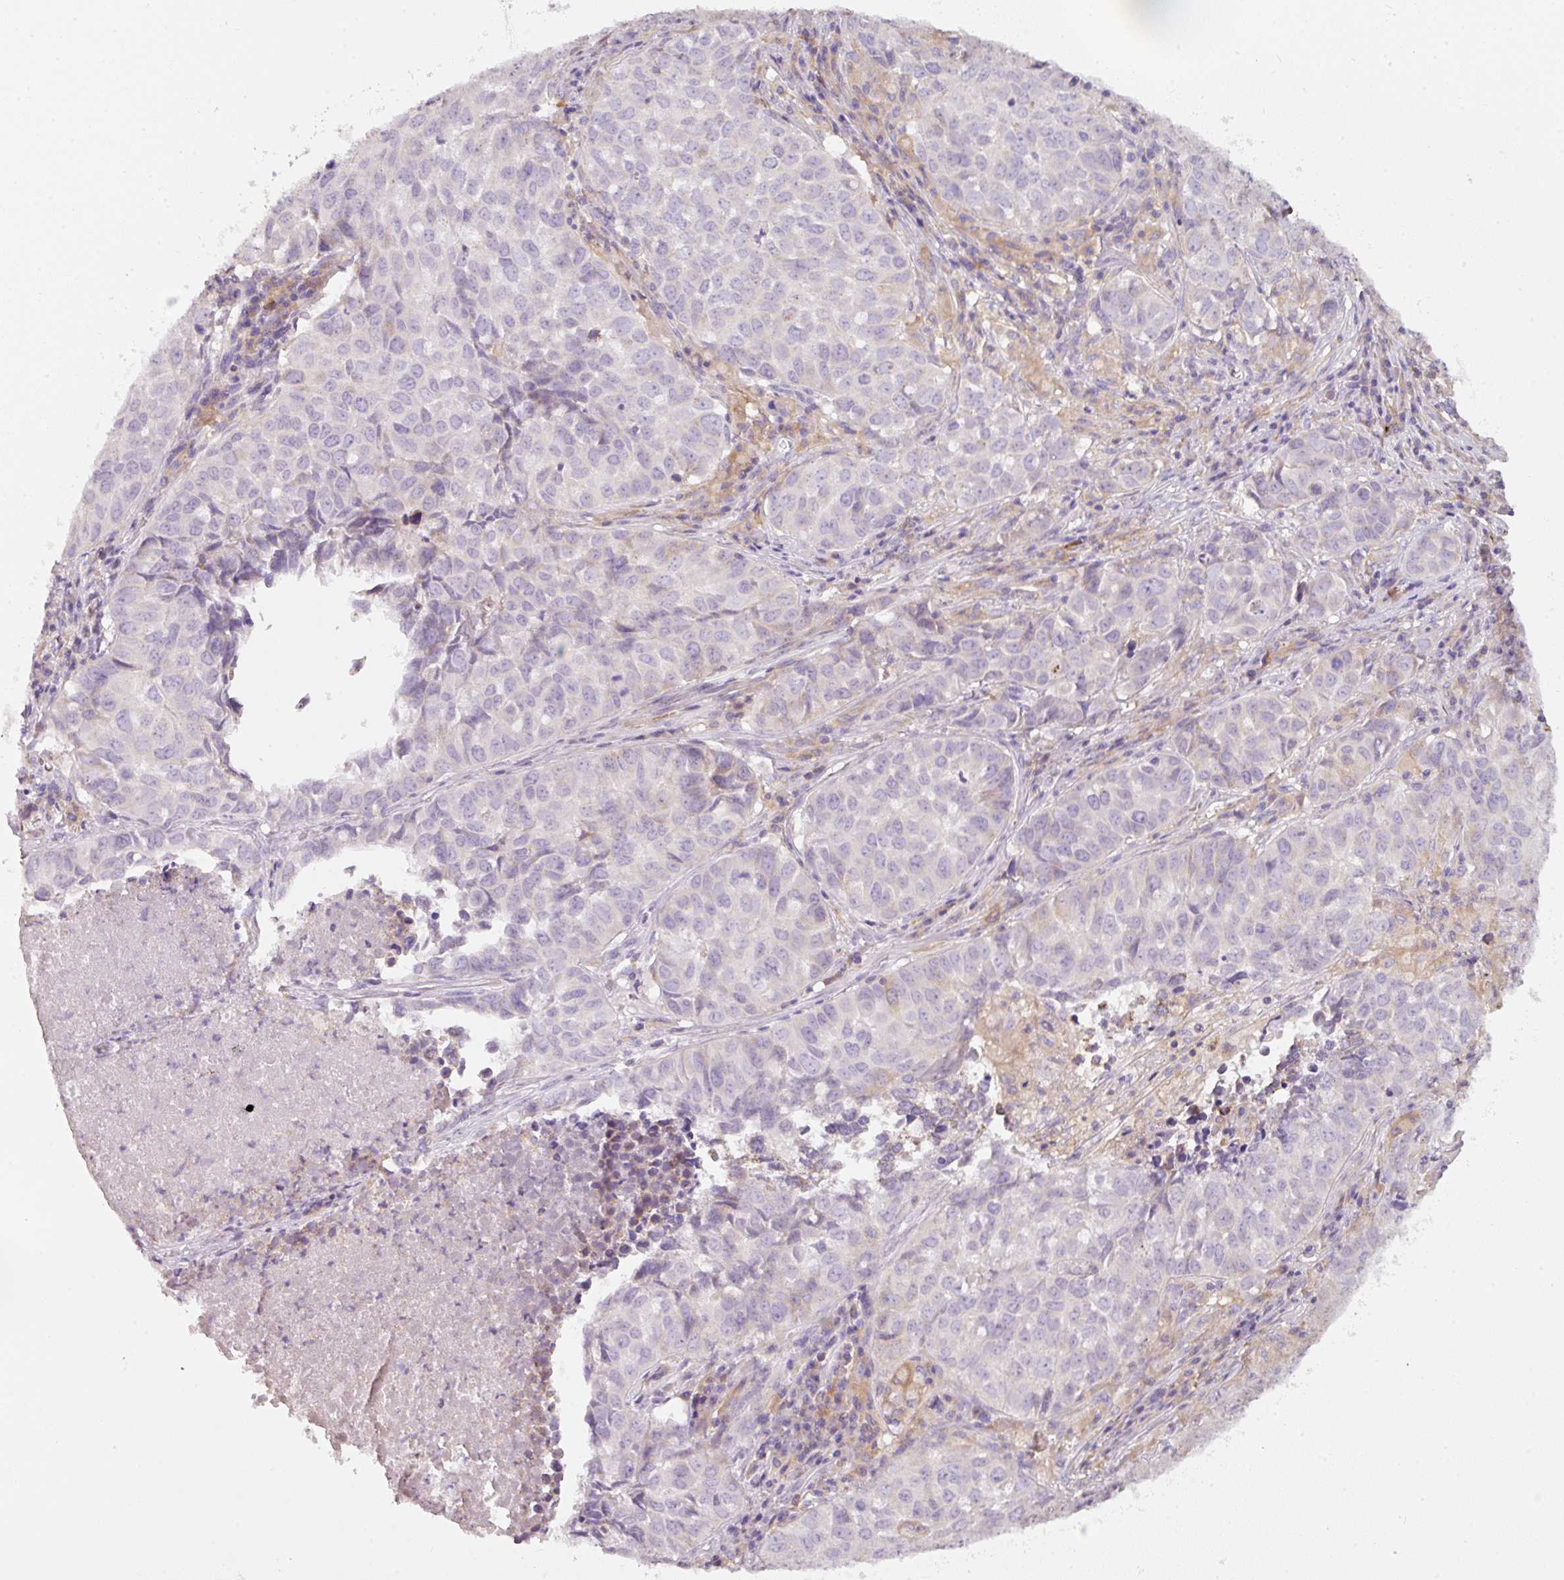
{"staining": {"intensity": "negative", "quantity": "none", "location": "none"}, "tissue": "lung cancer", "cell_type": "Tumor cells", "image_type": "cancer", "snomed": [{"axis": "morphology", "description": "Adenocarcinoma, NOS"}, {"axis": "topography", "description": "Lung"}], "caption": "Tumor cells are negative for protein expression in human lung cancer (adenocarcinoma).", "gene": "IQGAP2", "patient": {"sex": "female", "age": 50}}